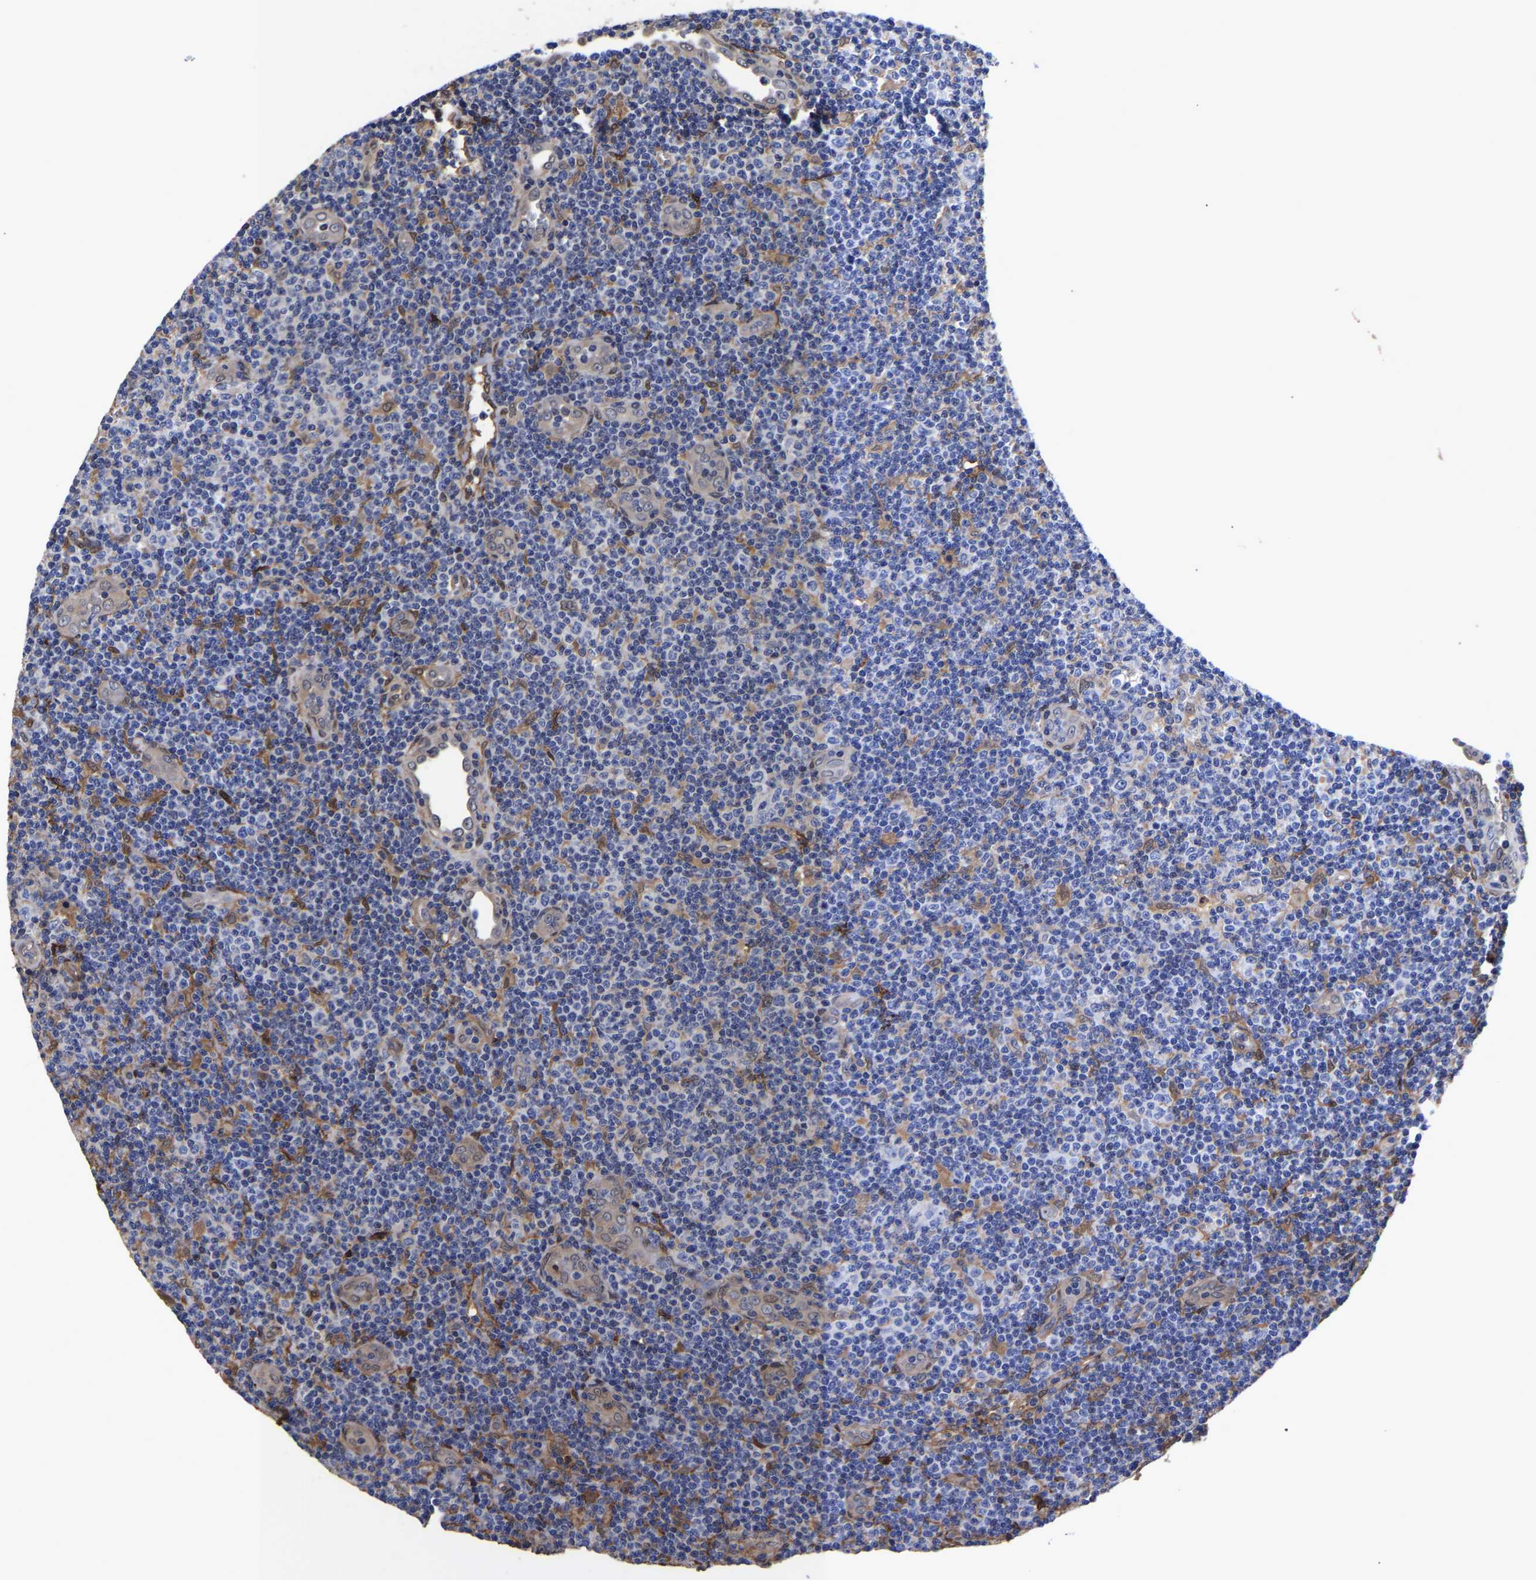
{"staining": {"intensity": "negative", "quantity": "none", "location": "none"}, "tissue": "lymphoma", "cell_type": "Tumor cells", "image_type": "cancer", "snomed": [{"axis": "morphology", "description": "Malignant lymphoma, non-Hodgkin's type, Low grade"}, {"axis": "topography", "description": "Lymph node"}], "caption": "Immunohistochemistry histopathology image of human malignant lymphoma, non-Hodgkin's type (low-grade) stained for a protein (brown), which shows no staining in tumor cells.", "gene": "LIF", "patient": {"sex": "male", "age": 83}}